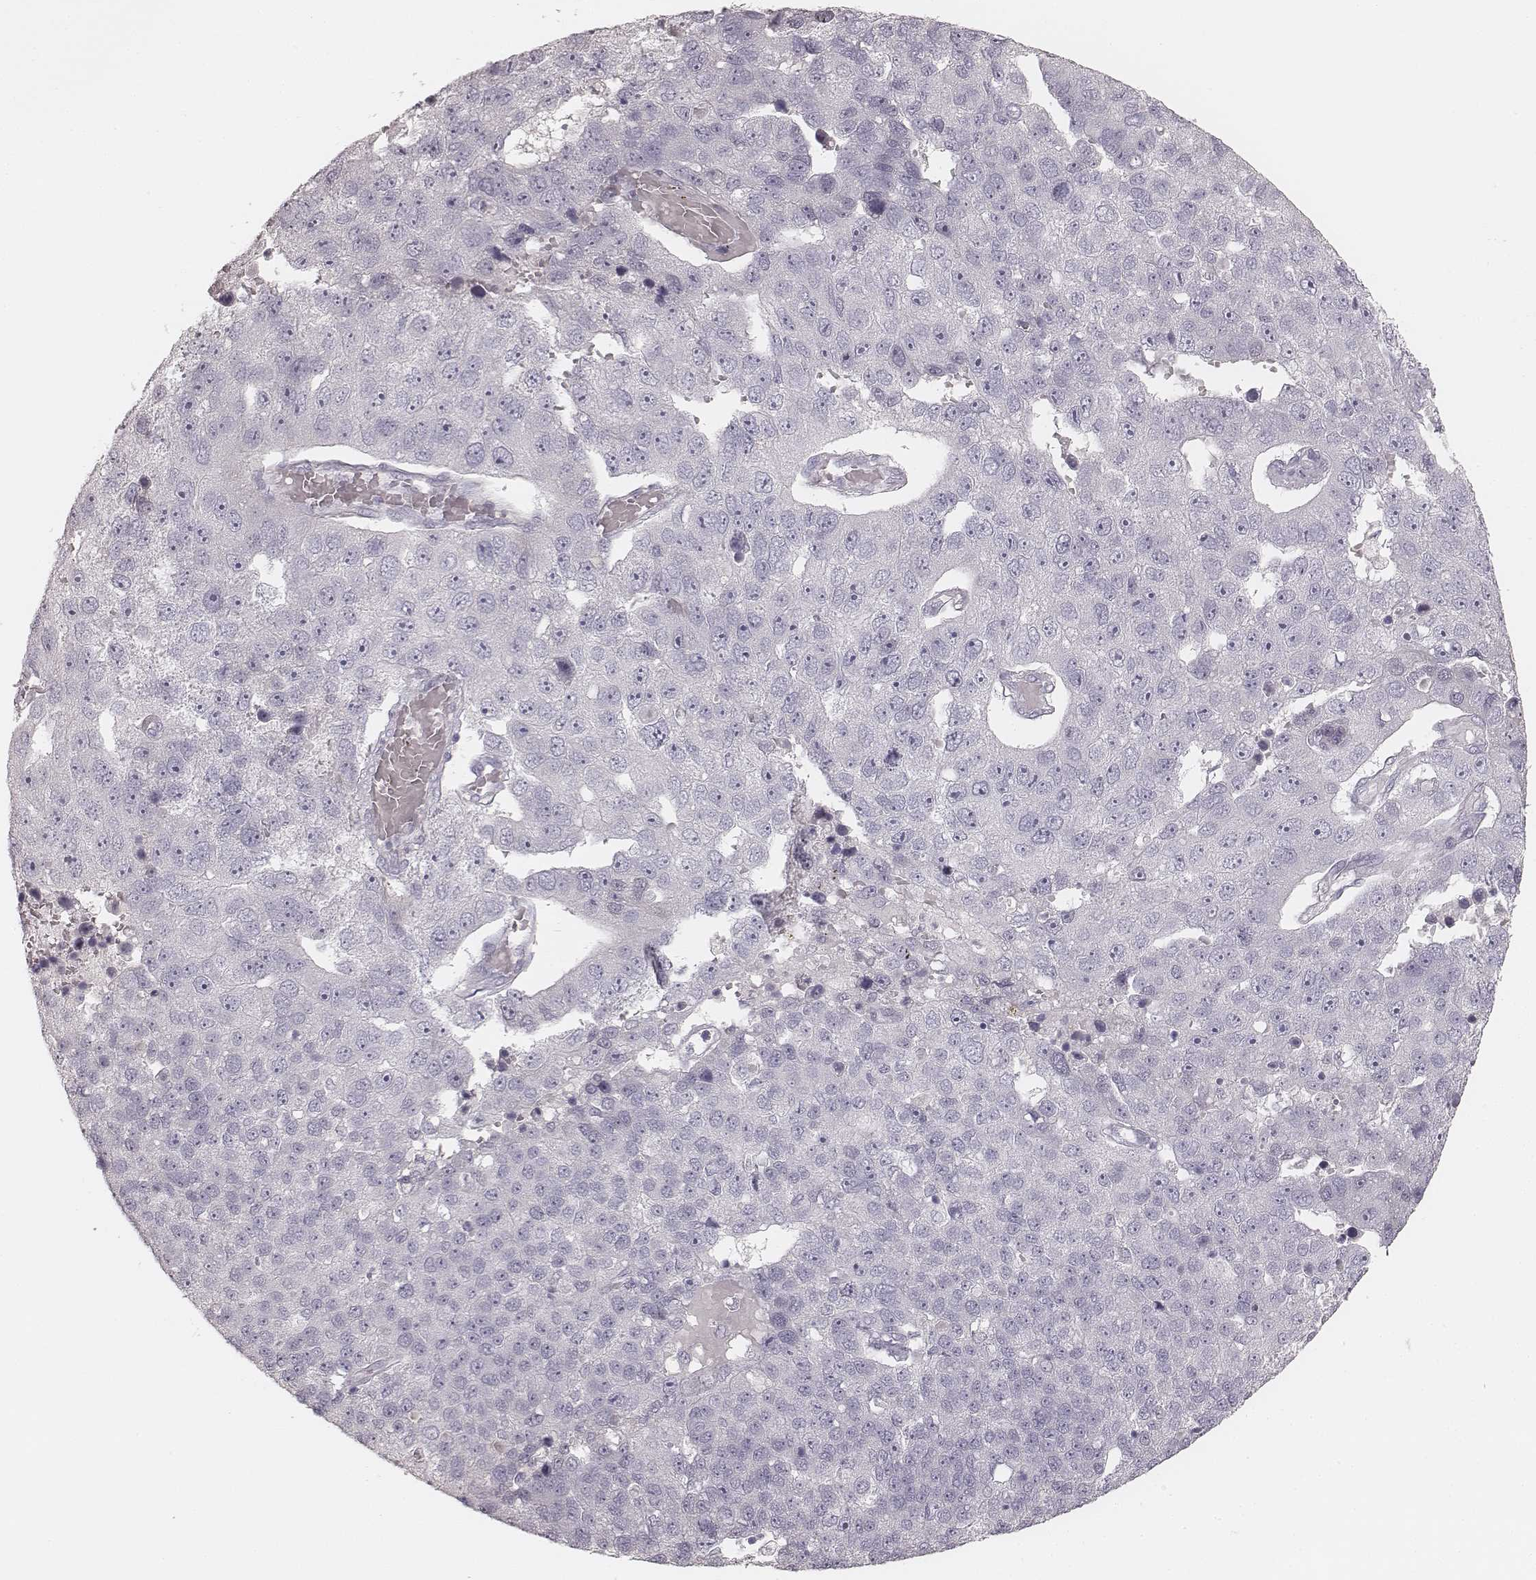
{"staining": {"intensity": "negative", "quantity": "none", "location": "none"}, "tissue": "pancreatic cancer", "cell_type": "Tumor cells", "image_type": "cancer", "snomed": [{"axis": "morphology", "description": "Adenocarcinoma, NOS"}, {"axis": "topography", "description": "Pancreas"}], "caption": "High power microscopy micrograph of an immunohistochemistry (IHC) image of pancreatic cancer, revealing no significant expression in tumor cells. The staining is performed using DAB brown chromogen with nuclei counter-stained in using hematoxylin.", "gene": "KRT31", "patient": {"sex": "female", "age": 61}}